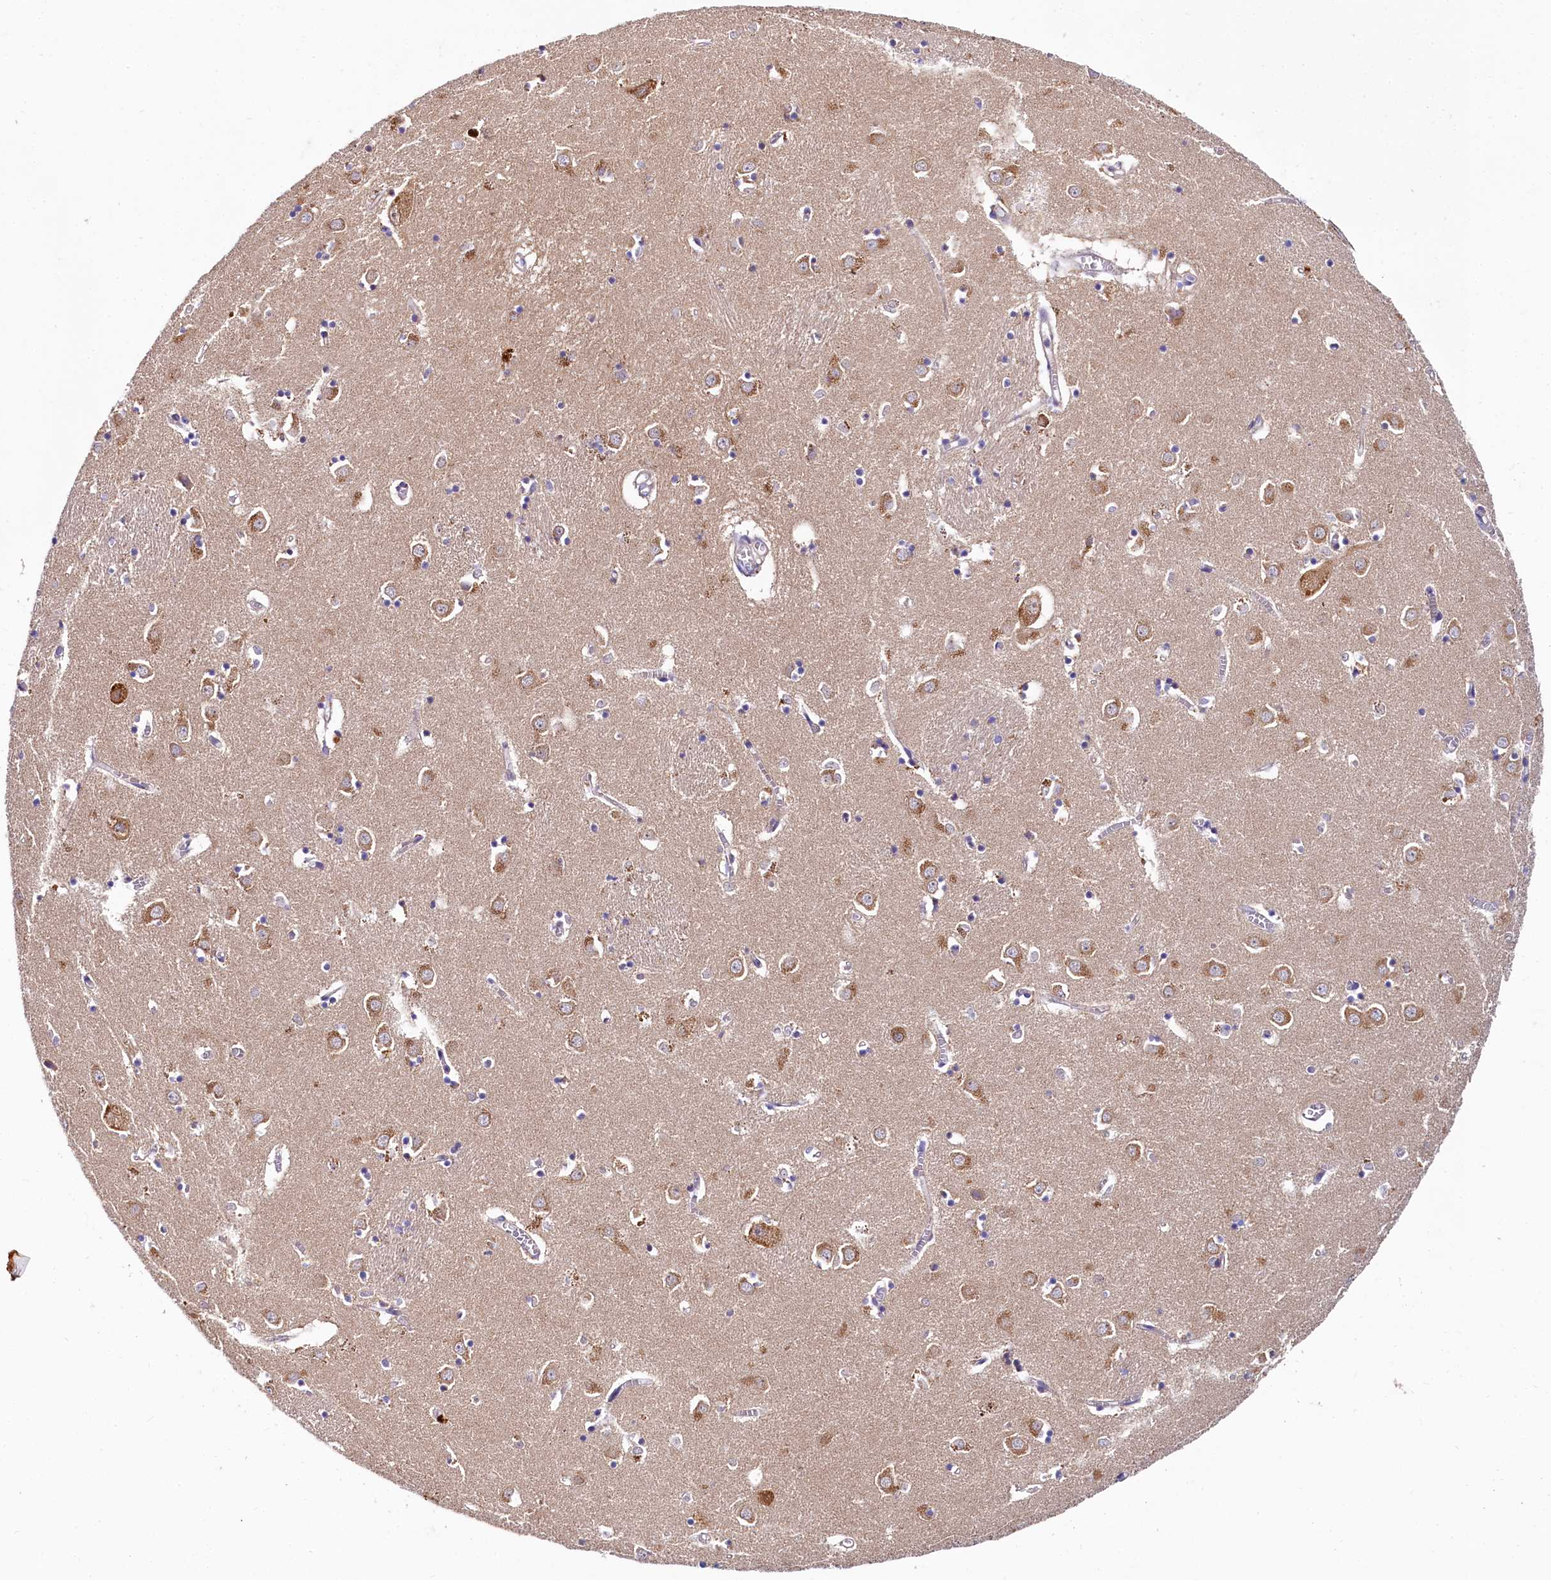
{"staining": {"intensity": "moderate", "quantity": "<25%", "location": "cytoplasmic/membranous"}, "tissue": "caudate", "cell_type": "Glial cells", "image_type": "normal", "snomed": [{"axis": "morphology", "description": "Normal tissue, NOS"}, {"axis": "topography", "description": "Lateral ventricle wall"}], "caption": "The image shows a brown stain indicating the presence of a protein in the cytoplasmic/membranous of glial cells in caudate.", "gene": "QARS1", "patient": {"sex": "male", "age": 70}}